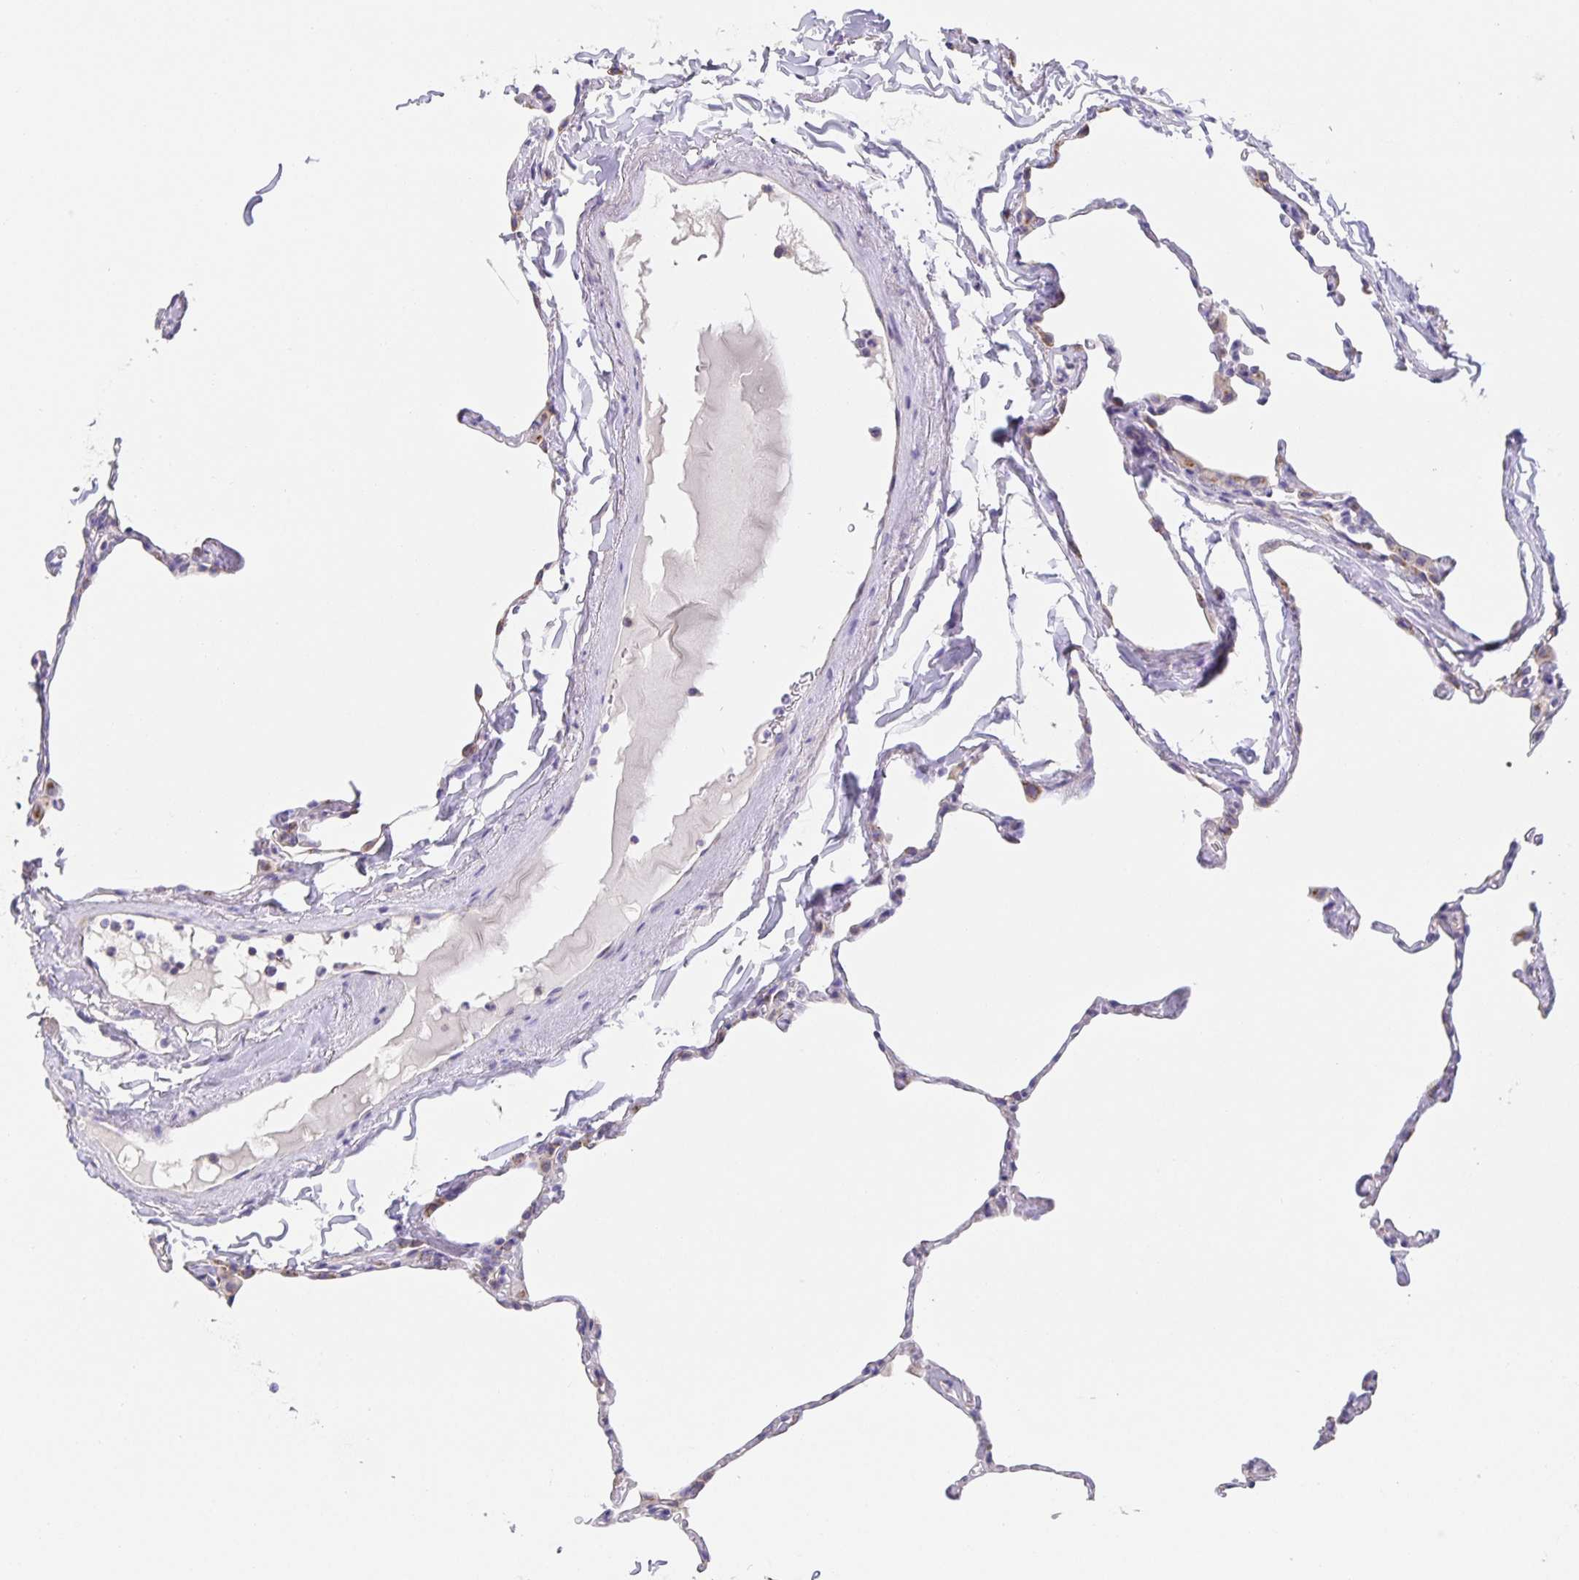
{"staining": {"intensity": "negative", "quantity": "none", "location": "none"}, "tissue": "lung", "cell_type": "Alveolar cells", "image_type": "normal", "snomed": [{"axis": "morphology", "description": "Normal tissue, NOS"}, {"axis": "topography", "description": "Lung"}], "caption": "This is an immunohistochemistry image of unremarkable human lung. There is no expression in alveolar cells.", "gene": "PRR36", "patient": {"sex": "male", "age": 65}}